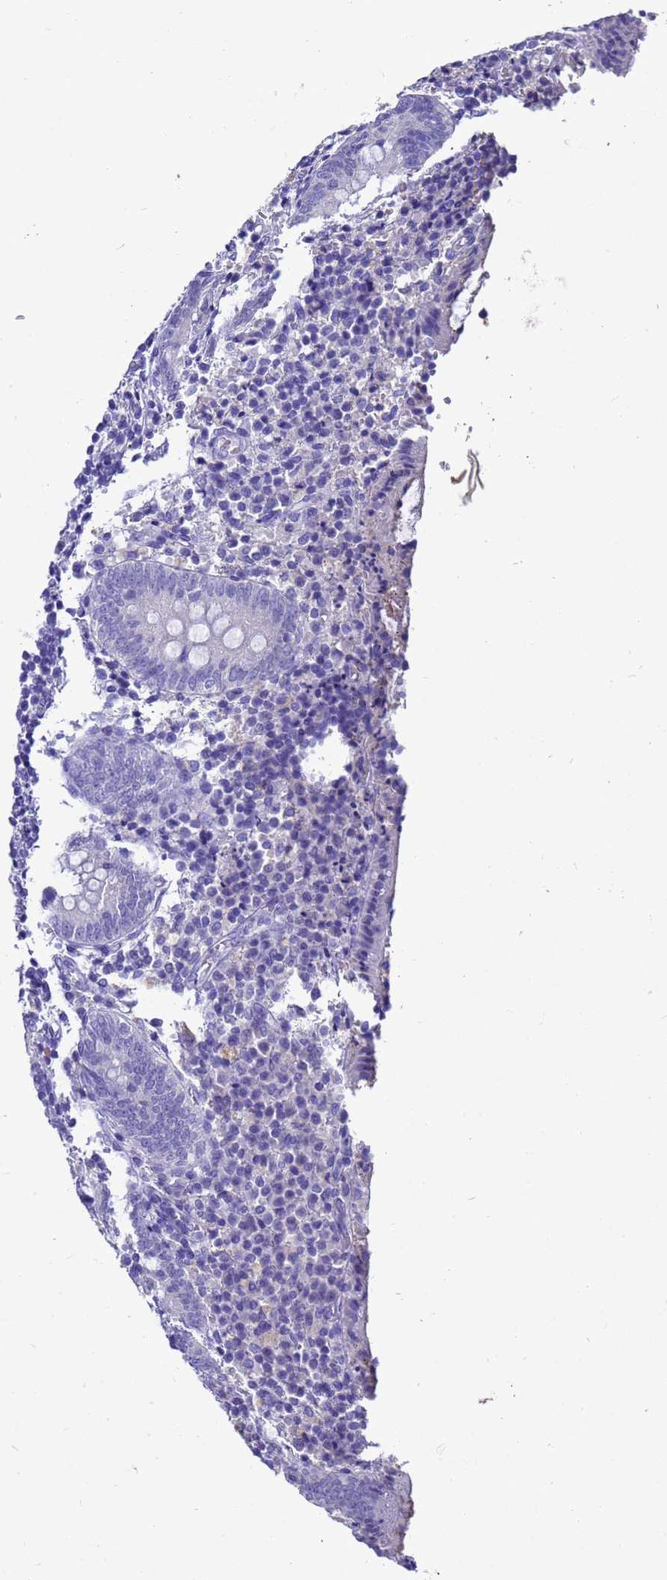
{"staining": {"intensity": "negative", "quantity": "none", "location": "none"}, "tissue": "appendix", "cell_type": "Glandular cells", "image_type": "normal", "snomed": [{"axis": "morphology", "description": "Normal tissue, NOS"}, {"axis": "topography", "description": "Appendix"}], "caption": "DAB (3,3'-diaminobenzidine) immunohistochemical staining of benign appendix displays no significant positivity in glandular cells. (DAB immunohistochemistry (IHC) with hematoxylin counter stain).", "gene": "MS4A13", "patient": {"sex": "female", "age": 17}}